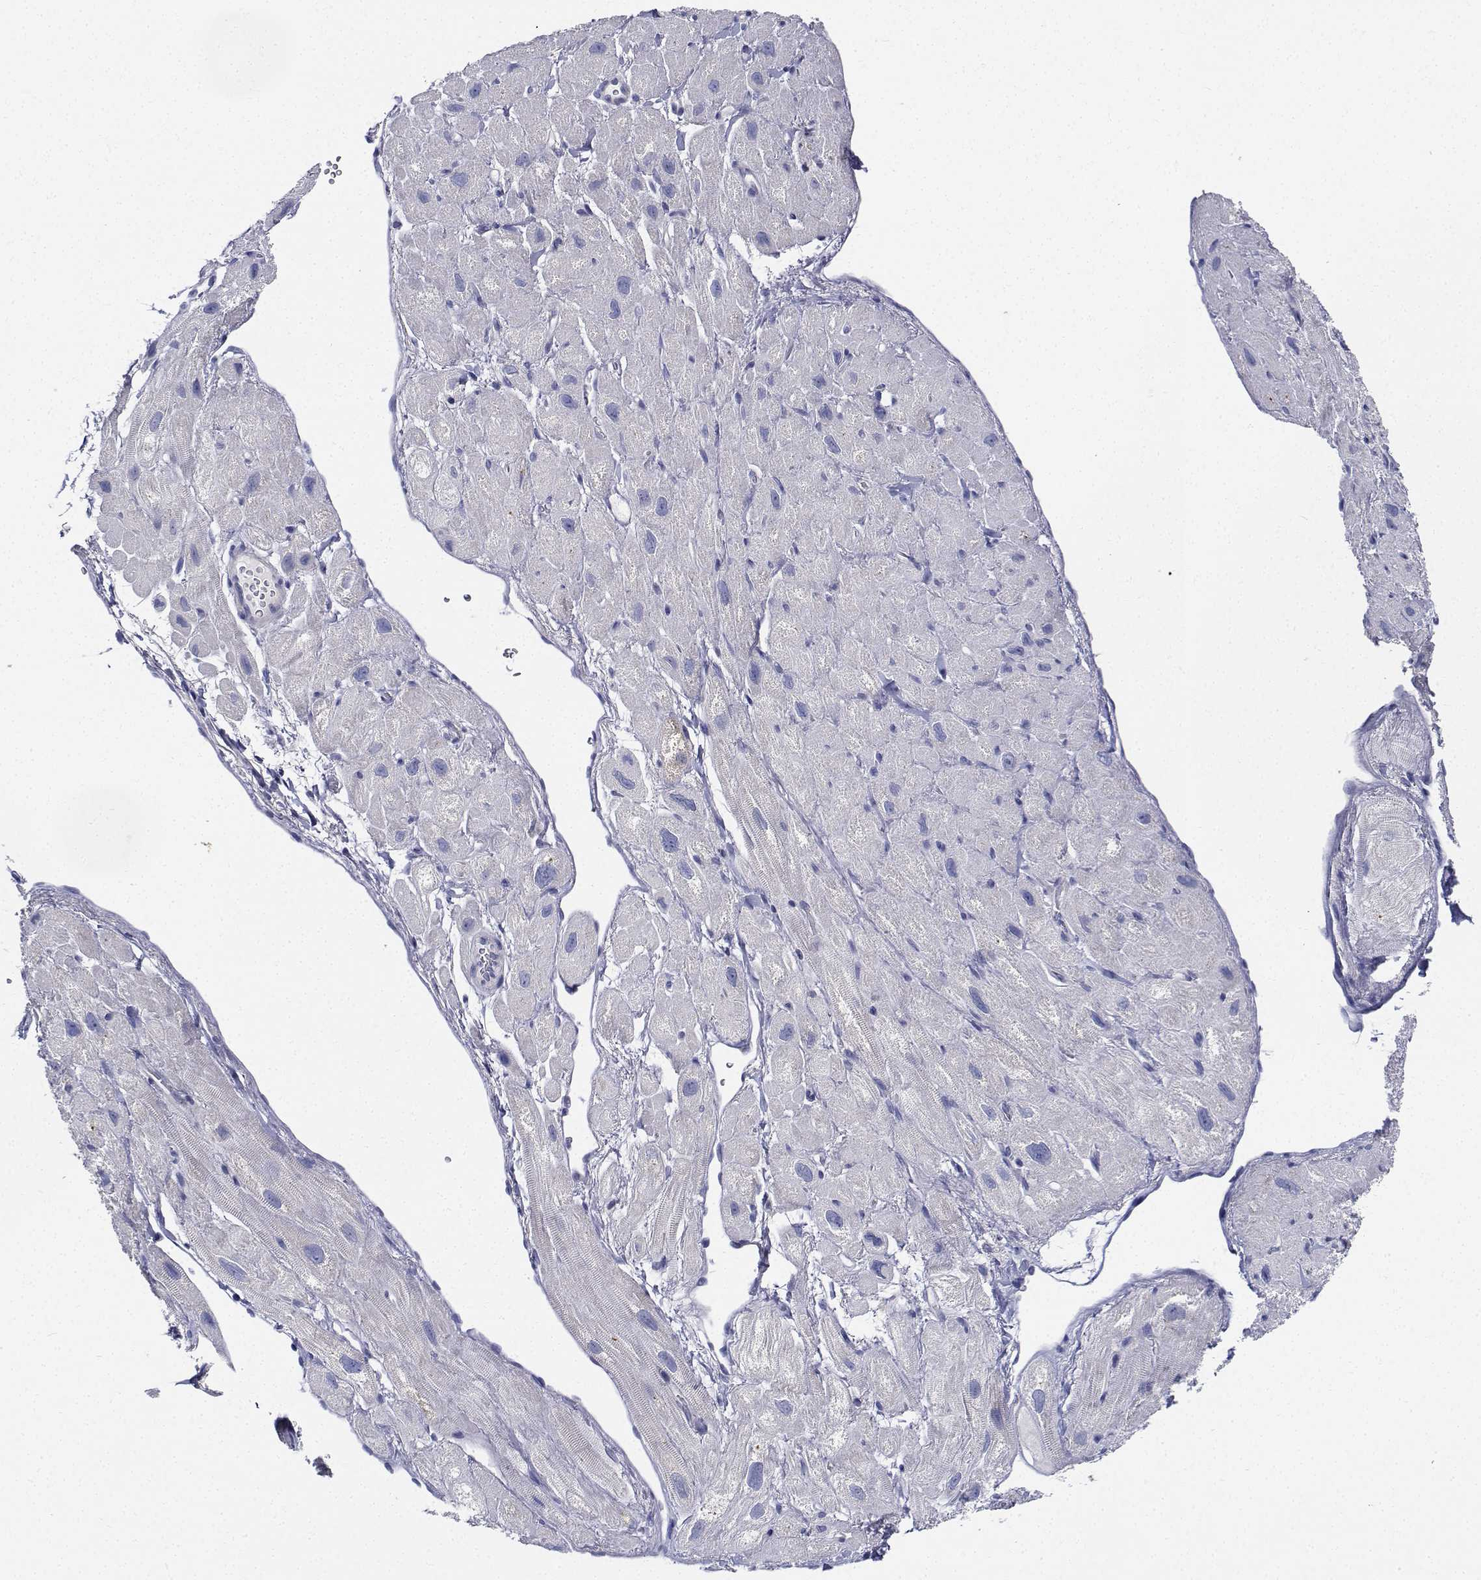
{"staining": {"intensity": "negative", "quantity": "none", "location": "none"}, "tissue": "heart muscle", "cell_type": "Cardiomyocytes", "image_type": "normal", "snomed": [{"axis": "morphology", "description": "Normal tissue, NOS"}, {"axis": "topography", "description": "Heart"}], "caption": "Micrograph shows no significant protein positivity in cardiomyocytes of benign heart muscle. The staining was performed using DAB to visualize the protein expression in brown, while the nuclei were stained in blue with hematoxylin (Magnification: 20x).", "gene": "CDHR3", "patient": {"sex": "female", "age": 62}}